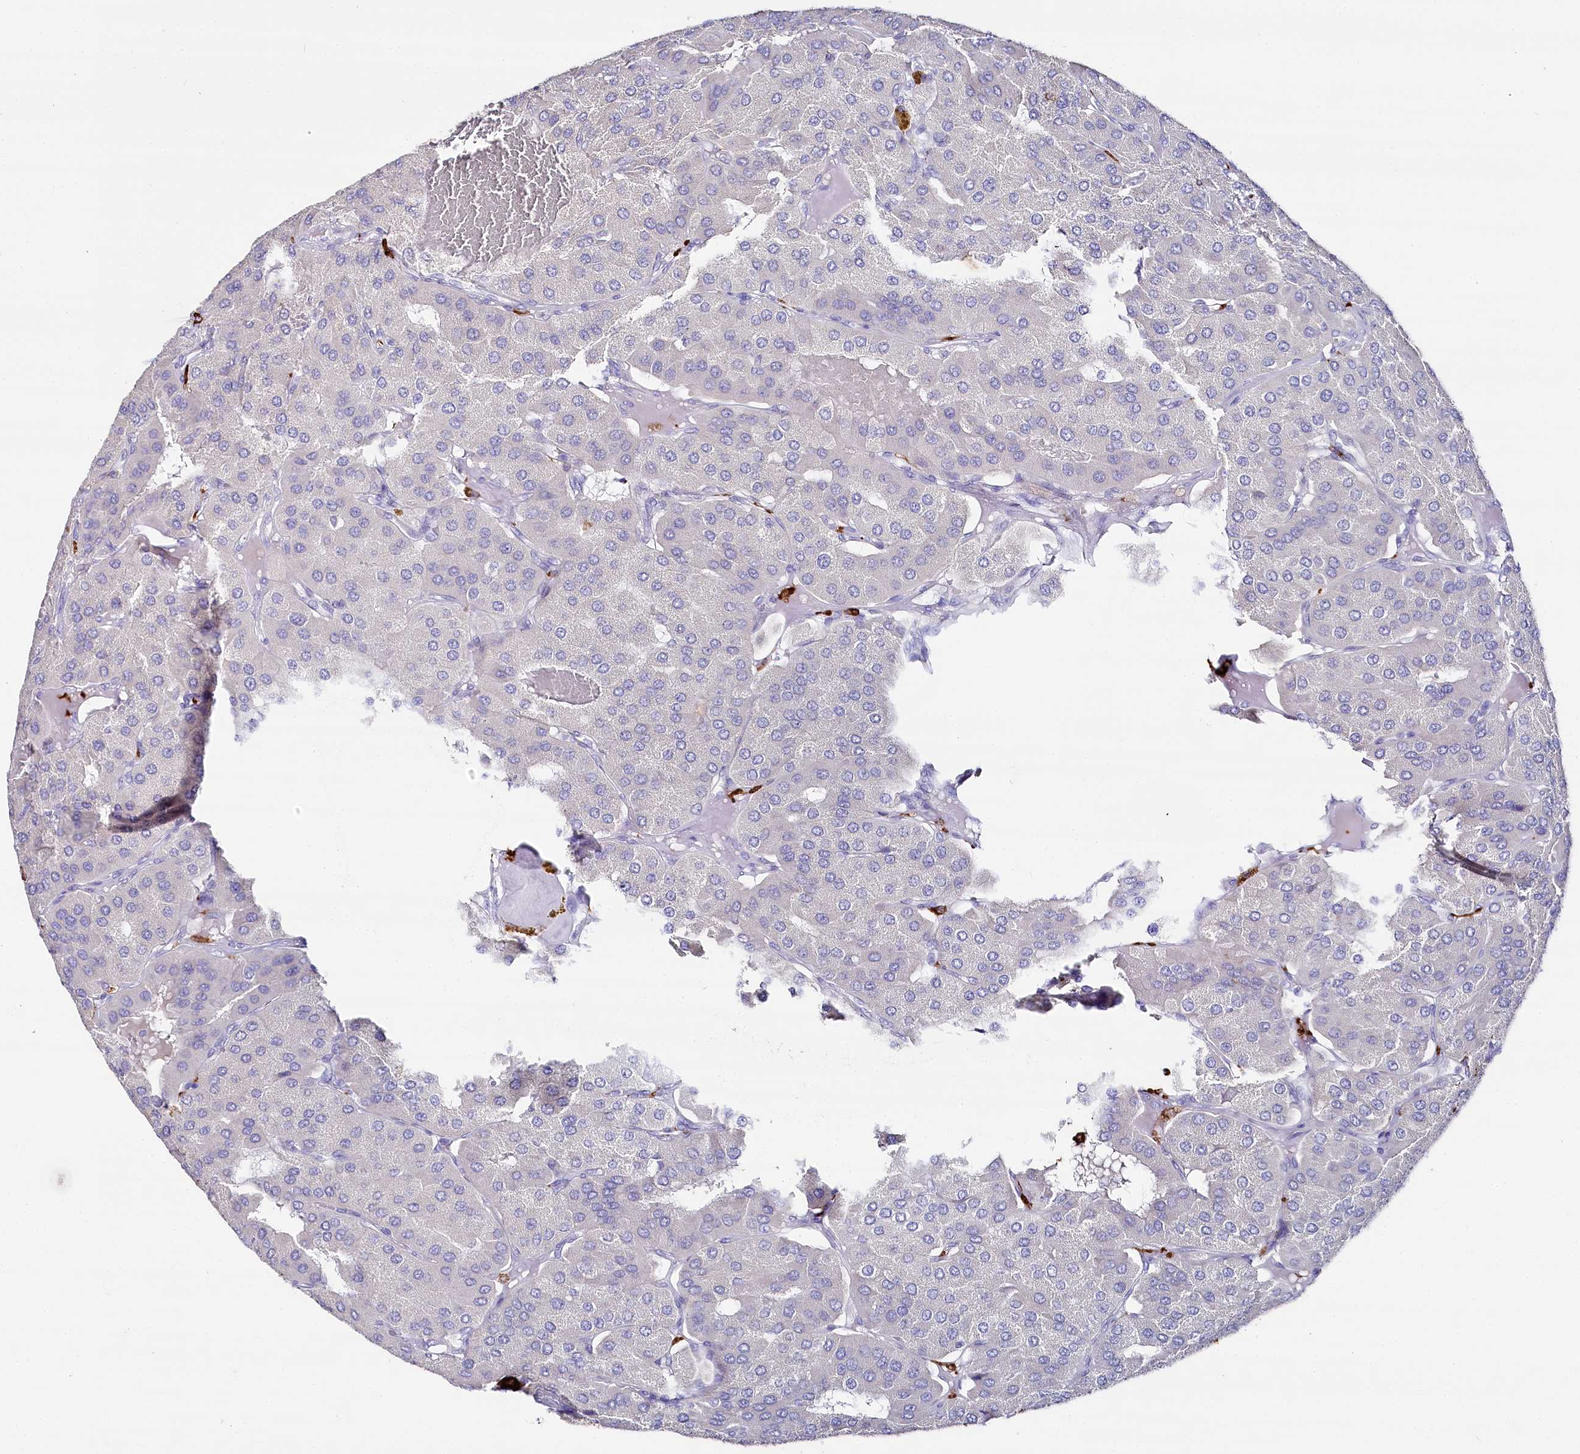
{"staining": {"intensity": "negative", "quantity": "none", "location": "none"}, "tissue": "parathyroid gland", "cell_type": "Glandular cells", "image_type": "normal", "snomed": [{"axis": "morphology", "description": "Normal tissue, NOS"}, {"axis": "morphology", "description": "Adenoma, NOS"}, {"axis": "topography", "description": "Parathyroid gland"}], "caption": "Immunohistochemistry histopathology image of normal parathyroid gland stained for a protein (brown), which exhibits no expression in glandular cells. (Stains: DAB immunohistochemistry (IHC) with hematoxylin counter stain, Microscopy: brightfield microscopy at high magnification).", "gene": "CLEC4M", "patient": {"sex": "female", "age": 86}}